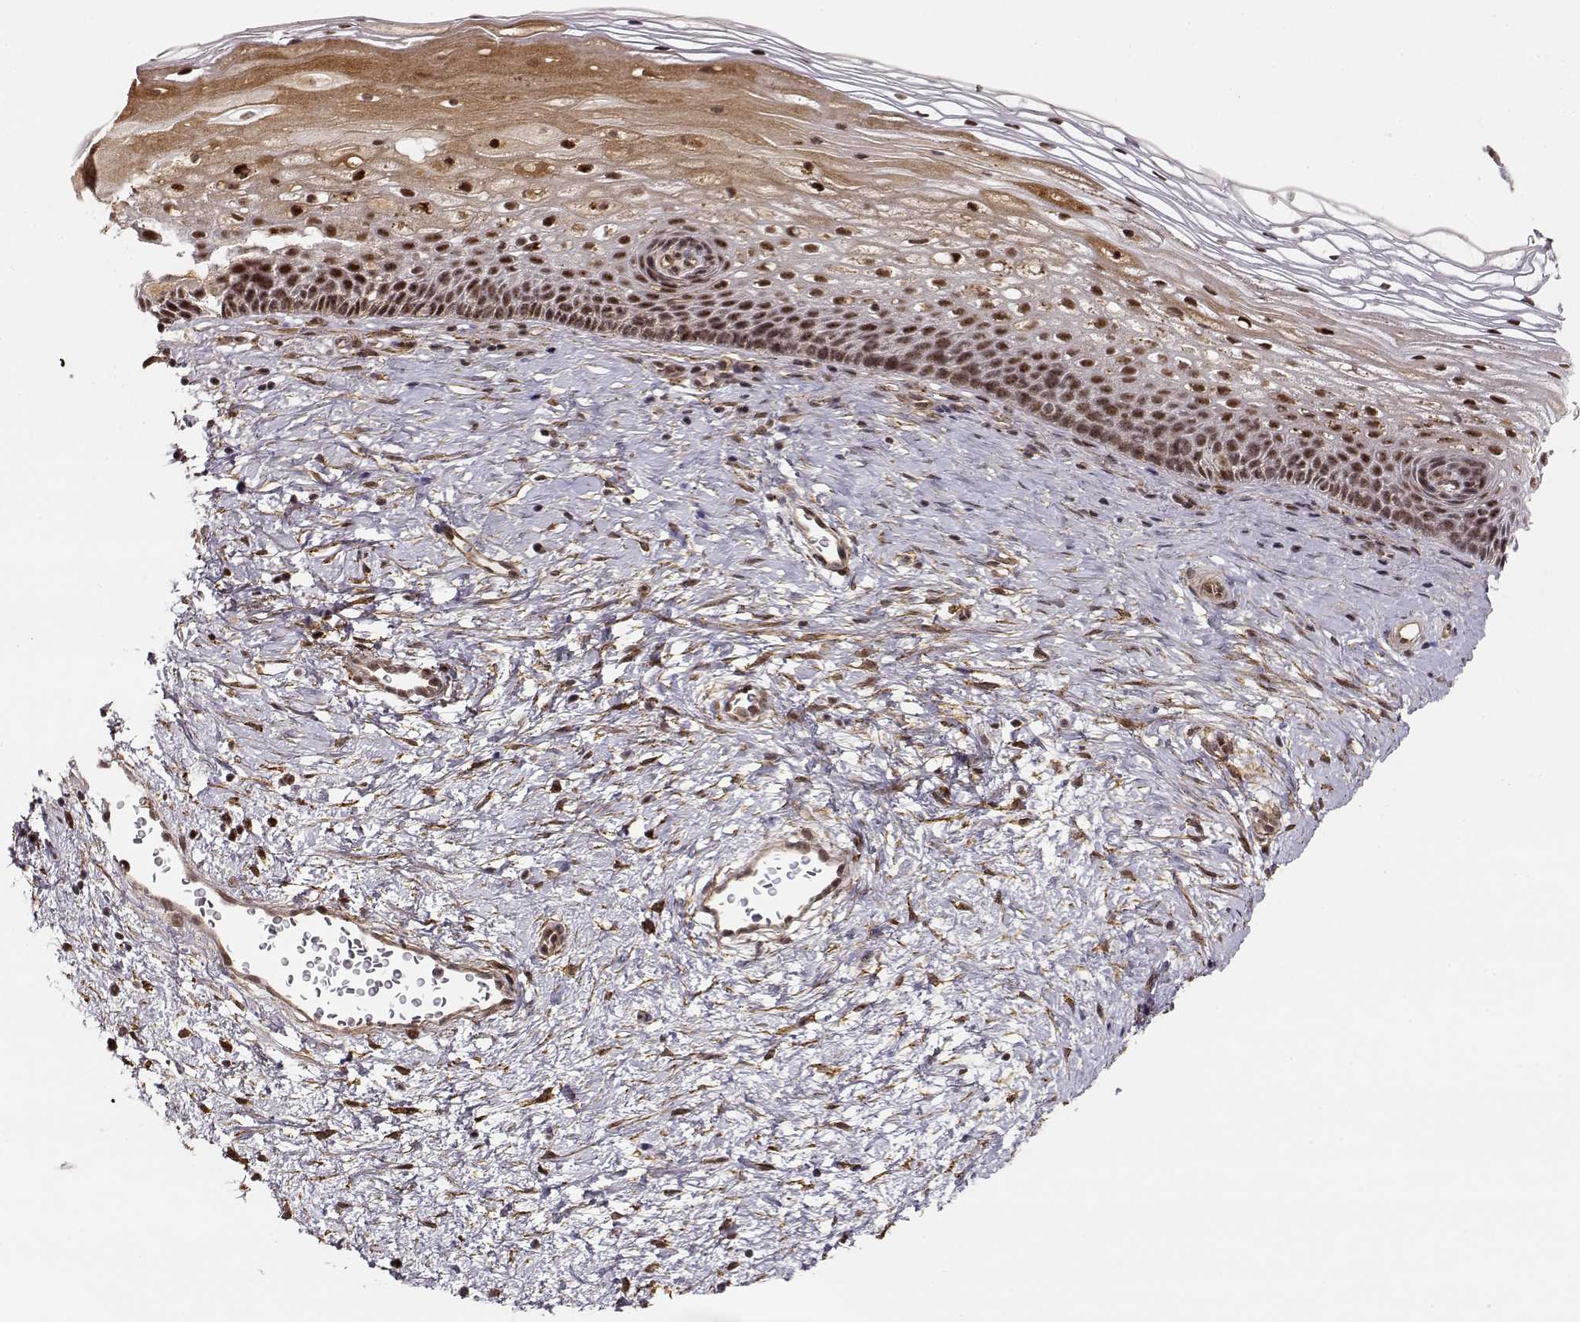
{"staining": {"intensity": "moderate", "quantity": "25%-75%", "location": "nuclear"}, "tissue": "cervix", "cell_type": "Glandular cells", "image_type": "normal", "snomed": [{"axis": "morphology", "description": "Normal tissue, NOS"}, {"axis": "topography", "description": "Cervix"}], "caption": "Brown immunohistochemical staining in unremarkable human cervix reveals moderate nuclear positivity in approximately 25%-75% of glandular cells. Using DAB (brown) and hematoxylin (blue) stains, captured at high magnification using brightfield microscopy.", "gene": "CIR1", "patient": {"sex": "female", "age": 34}}